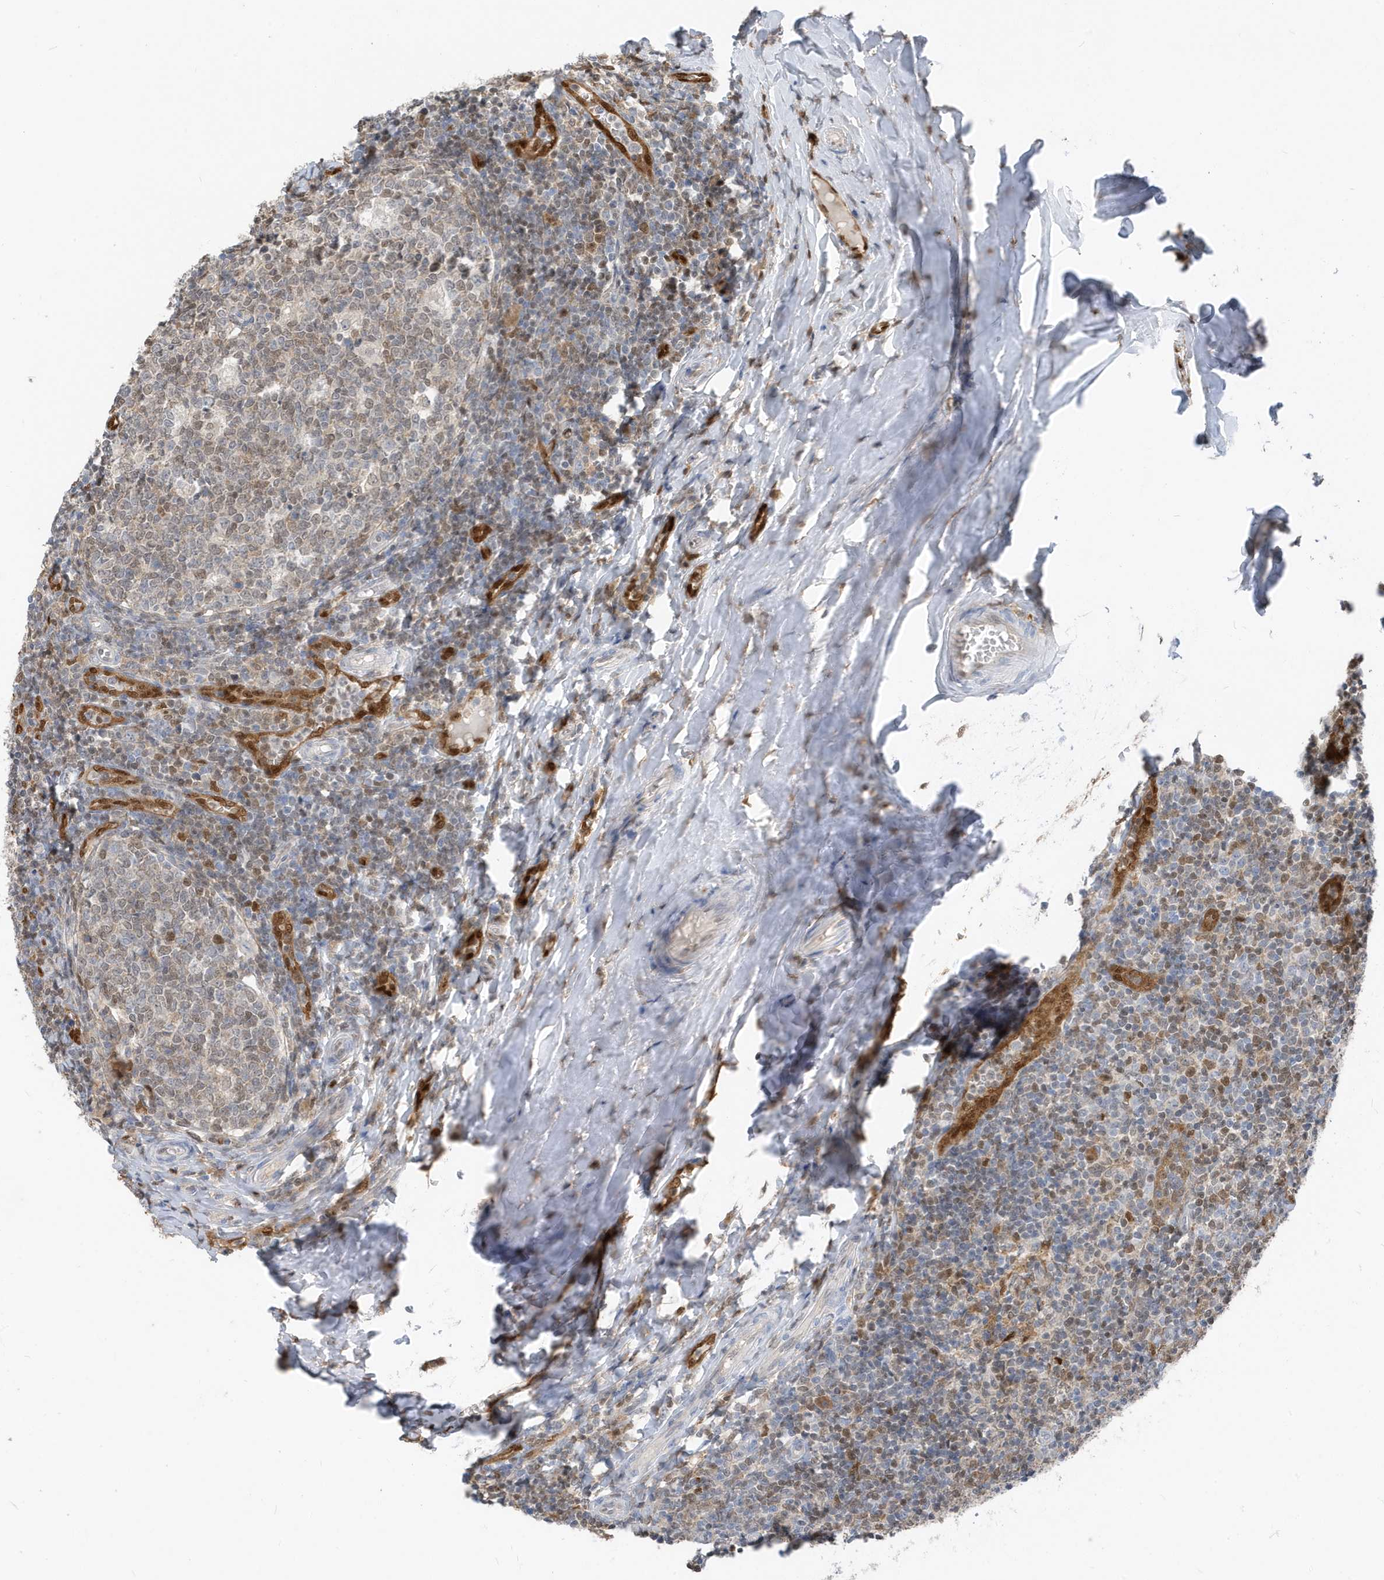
{"staining": {"intensity": "weak", "quantity": ">75%", "location": "nuclear"}, "tissue": "tonsil", "cell_type": "Germinal center cells", "image_type": "normal", "snomed": [{"axis": "morphology", "description": "Normal tissue, NOS"}, {"axis": "topography", "description": "Tonsil"}], "caption": "The histopathology image exhibits a brown stain indicating the presence of a protein in the nuclear of germinal center cells in tonsil.", "gene": "NCOA7", "patient": {"sex": "female", "age": 19}}